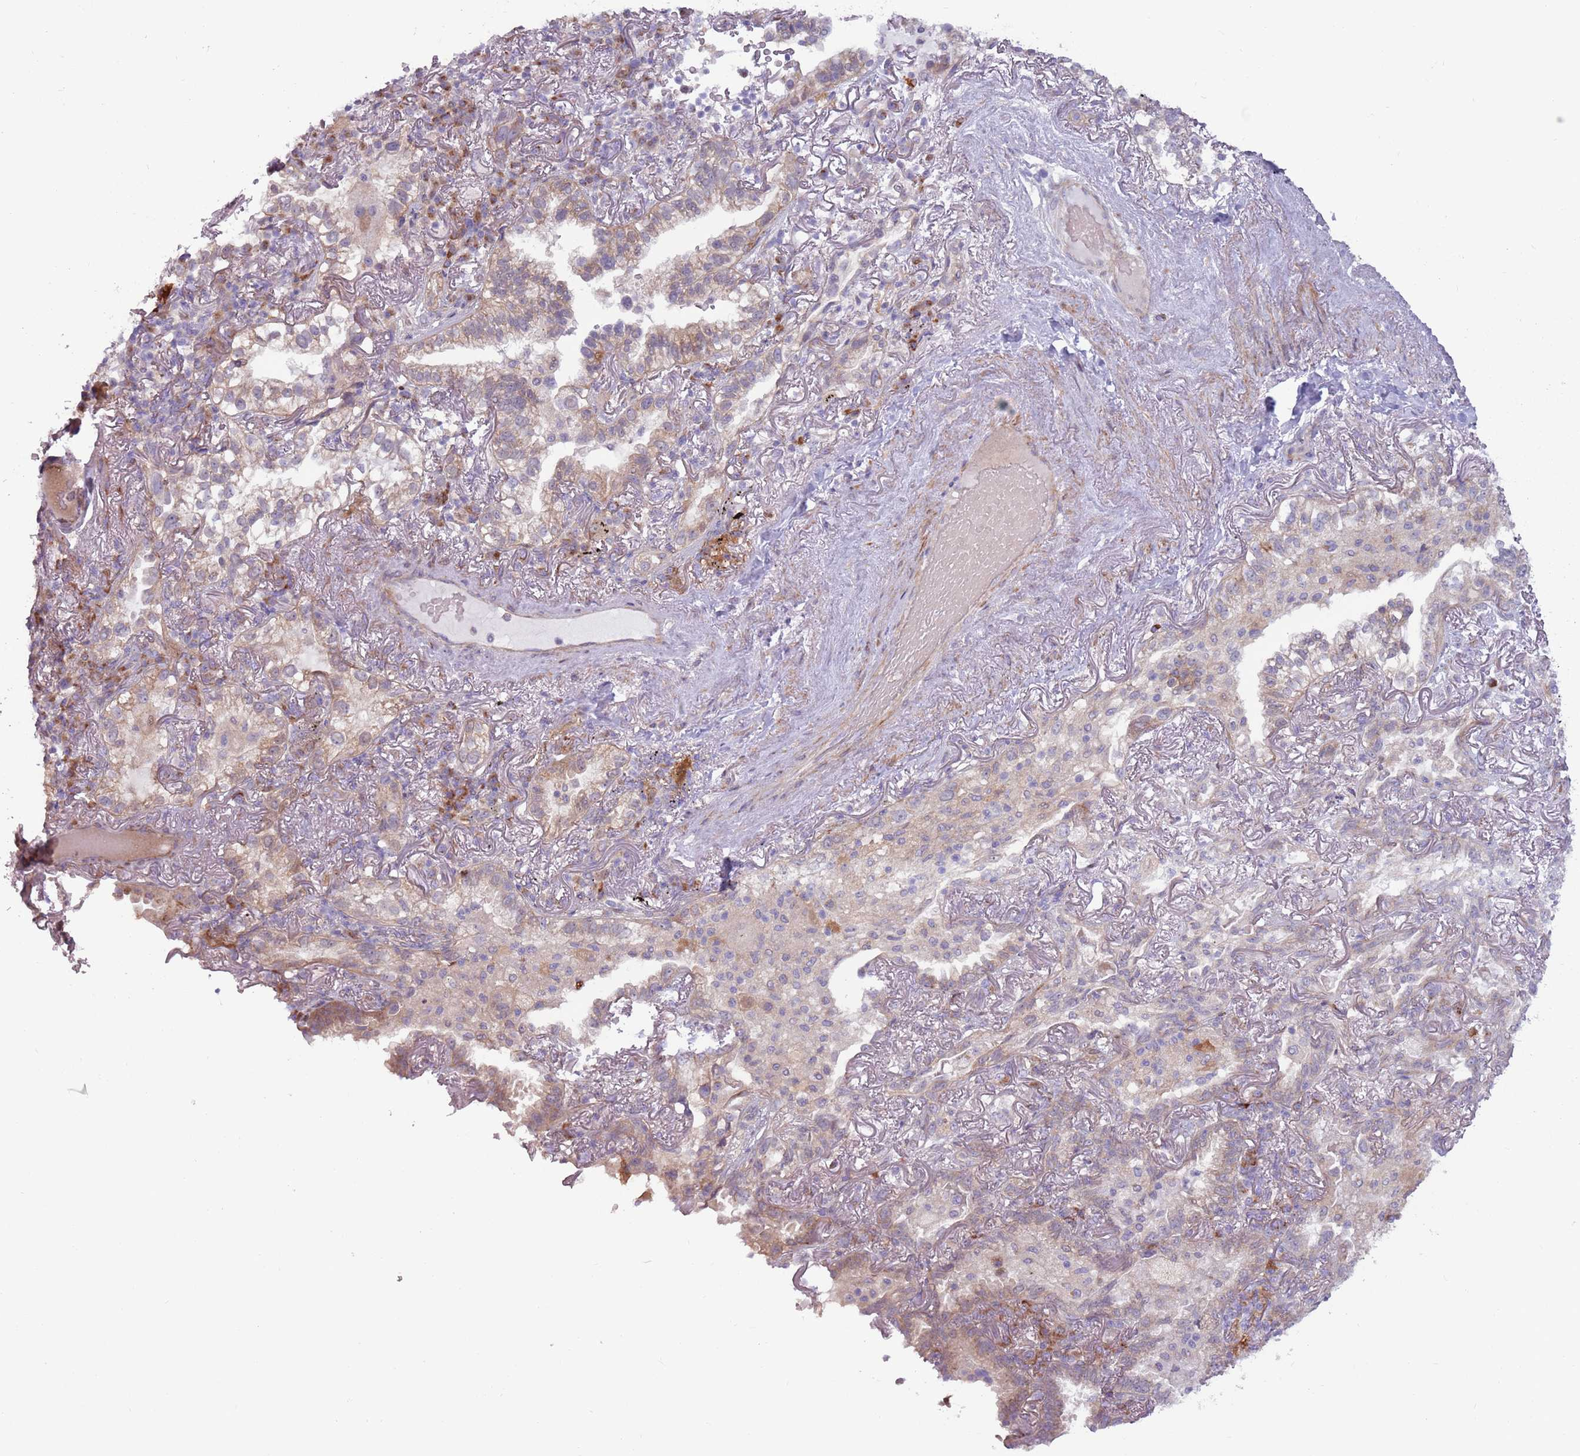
{"staining": {"intensity": "weak", "quantity": "<25%", "location": "cytoplasmic/membranous"}, "tissue": "lung cancer", "cell_type": "Tumor cells", "image_type": "cancer", "snomed": [{"axis": "morphology", "description": "Adenocarcinoma, NOS"}, {"axis": "topography", "description": "Lung"}], "caption": "Immunohistochemistry micrograph of human lung cancer (adenocarcinoma) stained for a protein (brown), which exhibits no staining in tumor cells. Brightfield microscopy of IHC stained with DAB (brown) and hematoxylin (blue), captured at high magnification.", "gene": "CCDC150", "patient": {"sex": "female", "age": 69}}